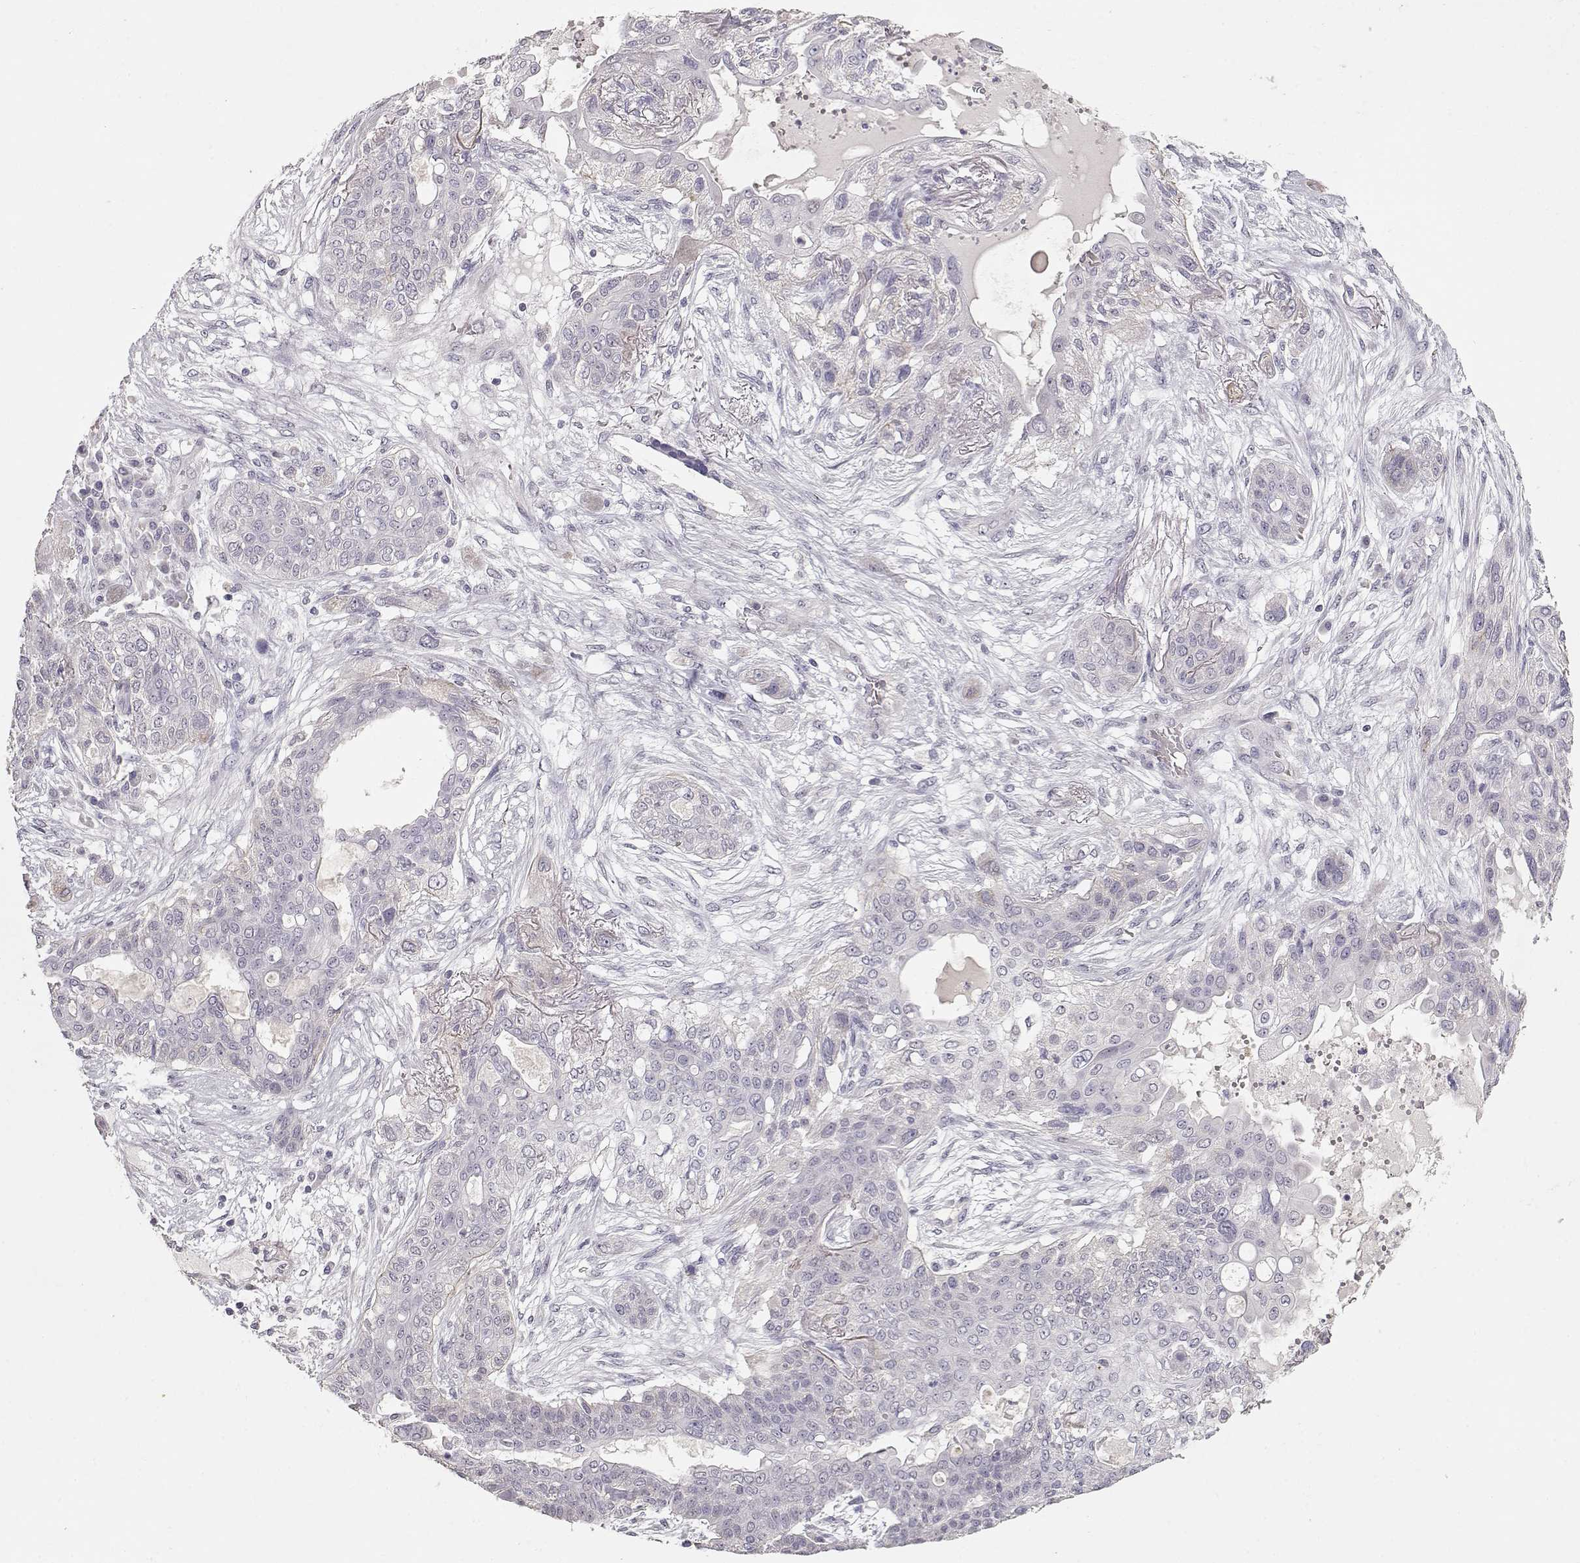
{"staining": {"intensity": "negative", "quantity": "none", "location": "none"}, "tissue": "lung cancer", "cell_type": "Tumor cells", "image_type": "cancer", "snomed": [{"axis": "morphology", "description": "Squamous cell carcinoma, NOS"}, {"axis": "topography", "description": "Lung"}], "caption": "Lung squamous cell carcinoma was stained to show a protein in brown. There is no significant positivity in tumor cells.", "gene": "LAMA5", "patient": {"sex": "female", "age": 70}}